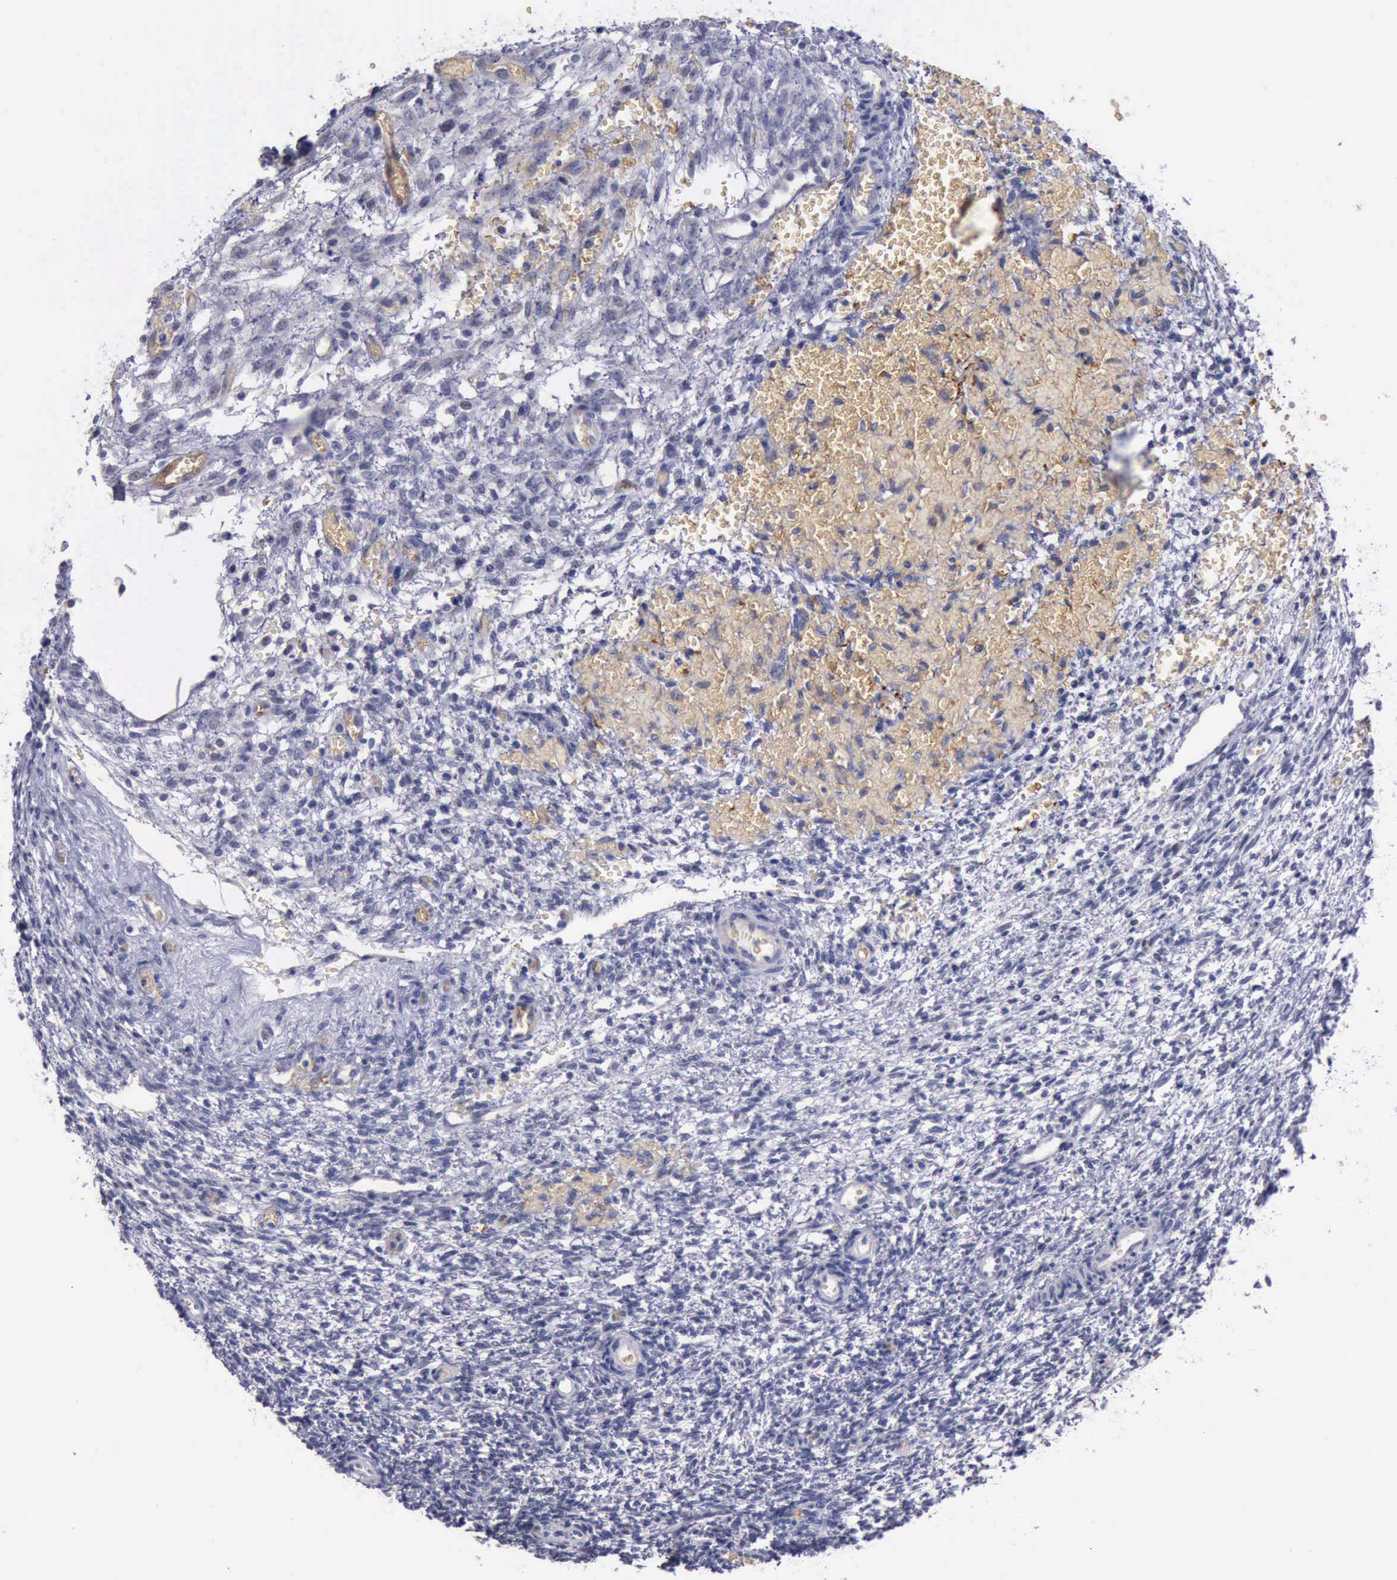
{"staining": {"intensity": "weak", "quantity": ">75%", "location": "cytoplasmic/membranous"}, "tissue": "ovary", "cell_type": "Follicle cells", "image_type": "normal", "snomed": [{"axis": "morphology", "description": "Normal tissue, NOS"}, {"axis": "topography", "description": "Ovary"}], "caption": "Protein staining shows weak cytoplasmic/membranous positivity in approximately >75% of follicle cells in unremarkable ovary.", "gene": "CEP128", "patient": {"sex": "female", "age": 39}}